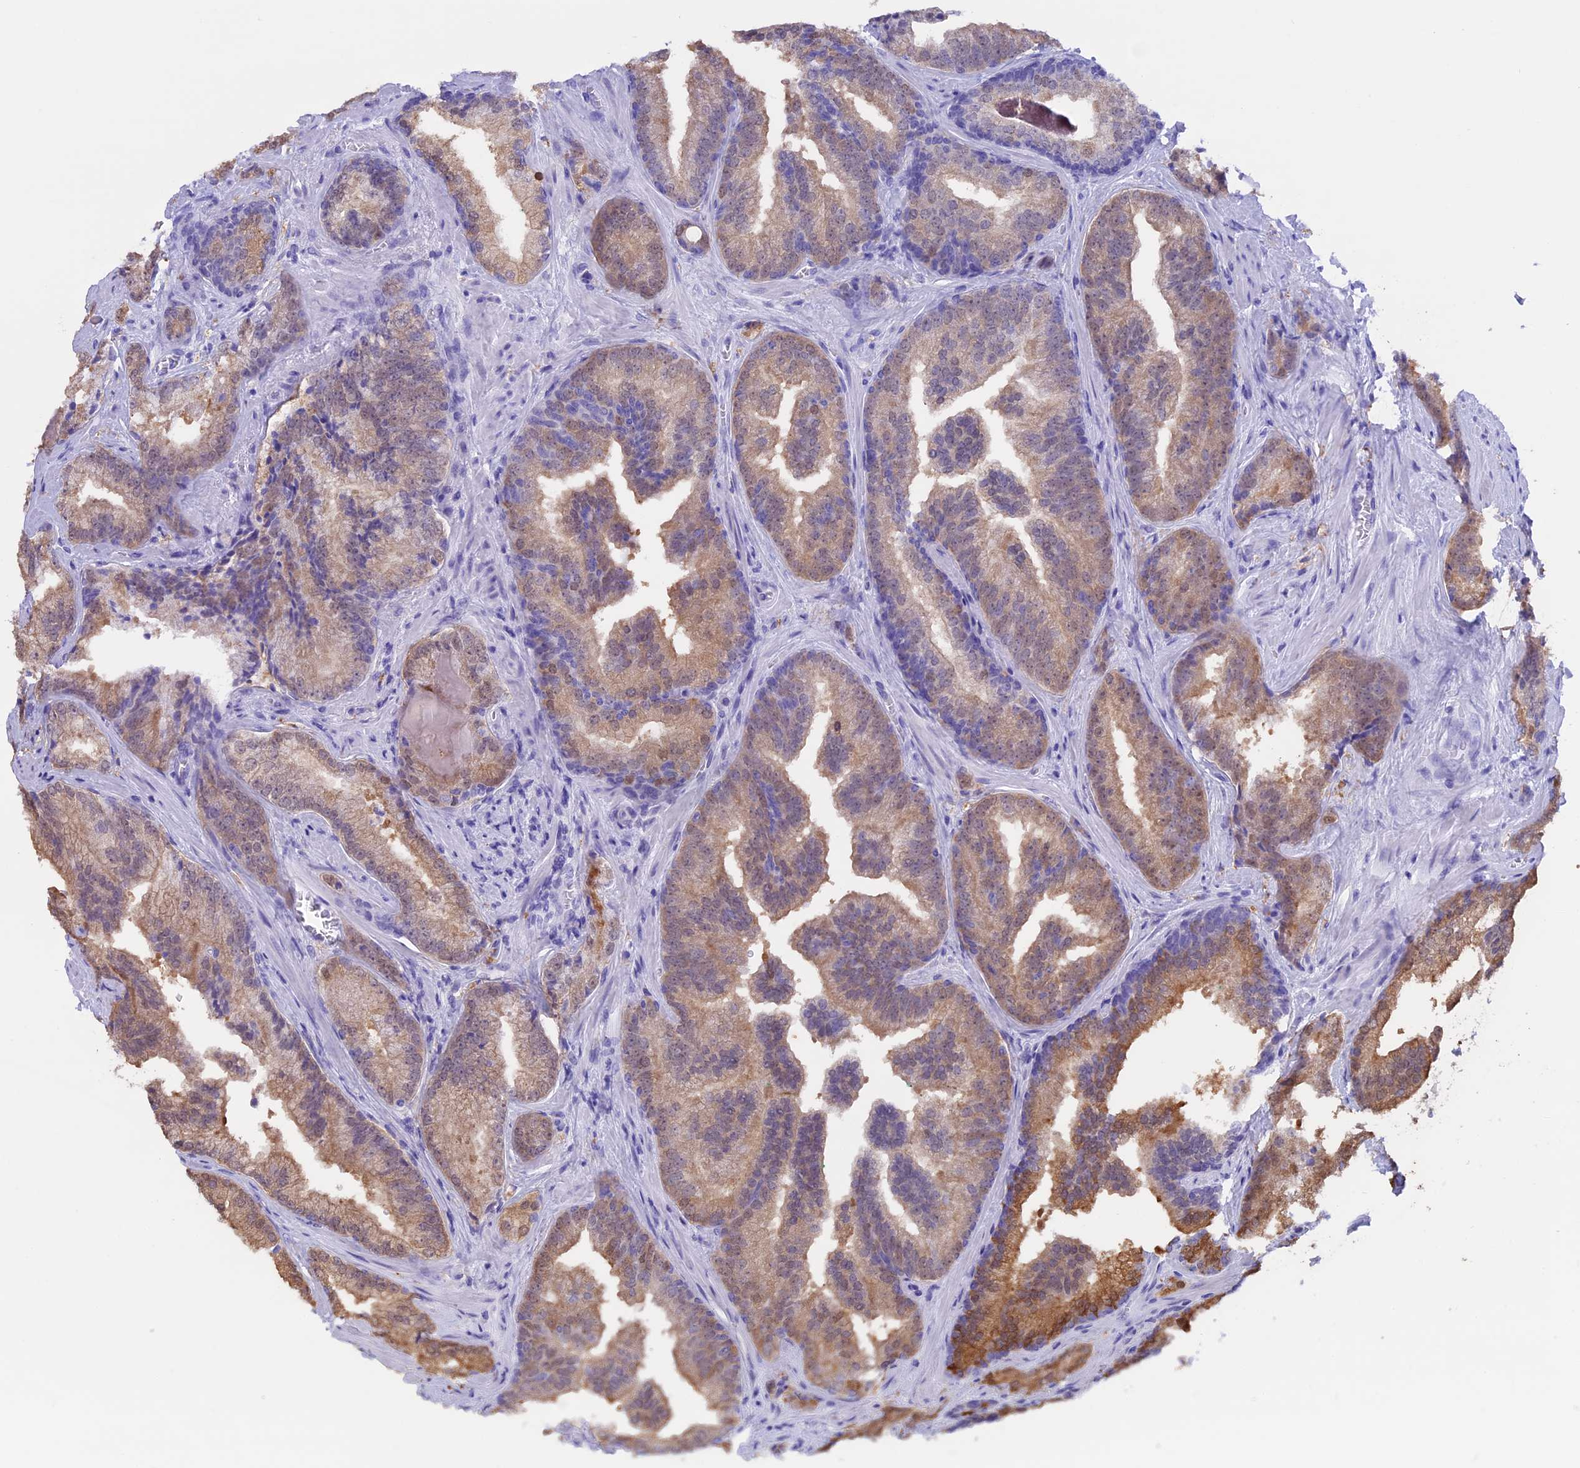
{"staining": {"intensity": "weak", "quantity": "25%-75%", "location": "cytoplasmic/membranous,nuclear"}, "tissue": "prostate cancer", "cell_type": "Tumor cells", "image_type": "cancer", "snomed": [{"axis": "morphology", "description": "Adenocarcinoma, High grade"}, {"axis": "topography", "description": "Prostate"}], "caption": "Weak cytoplasmic/membranous and nuclear protein positivity is present in about 25%-75% of tumor cells in prostate cancer (adenocarcinoma (high-grade)).", "gene": "LHFPL2", "patient": {"sex": "male", "age": 63}}